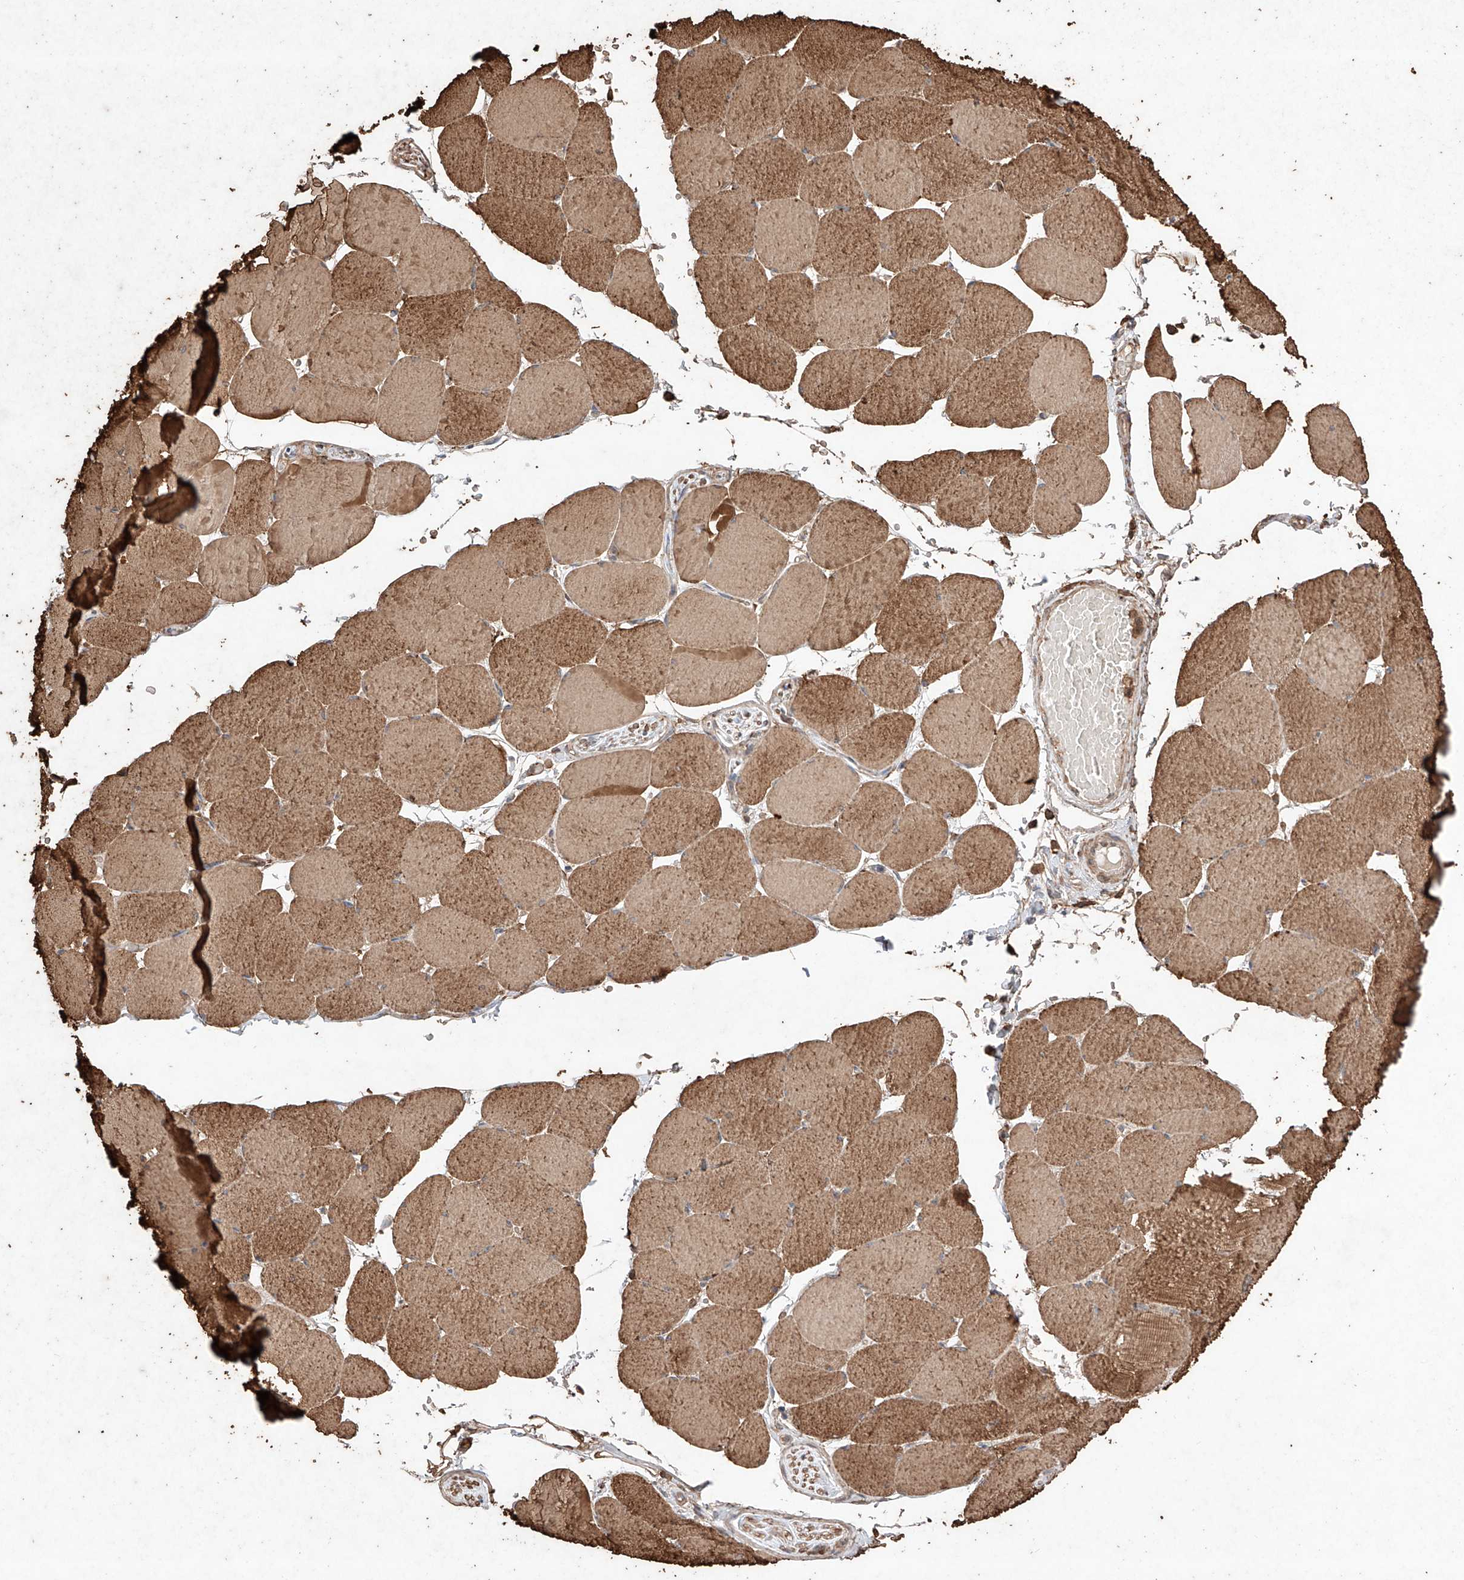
{"staining": {"intensity": "strong", "quantity": ">75%", "location": "cytoplasmic/membranous"}, "tissue": "skeletal muscle", "cell_type": "Myocytes", "image_type": "normal", "snomed": [{"axis": "morphology", "description": "Normal tissue, NOS"}, {"axis": "topography", "description": "Skeletal muscle"}, {"axis": "topography", "description": "Head-Neck"}], "caption": "Immunohistochemistry (IHC) of benign human skeletal muscle exhibits high levels of strong cytoplasmic/membranous positivity in about >75% of myocytes.", "gene": "M6PR", "patient": {"sex": "male", "age": 66}}